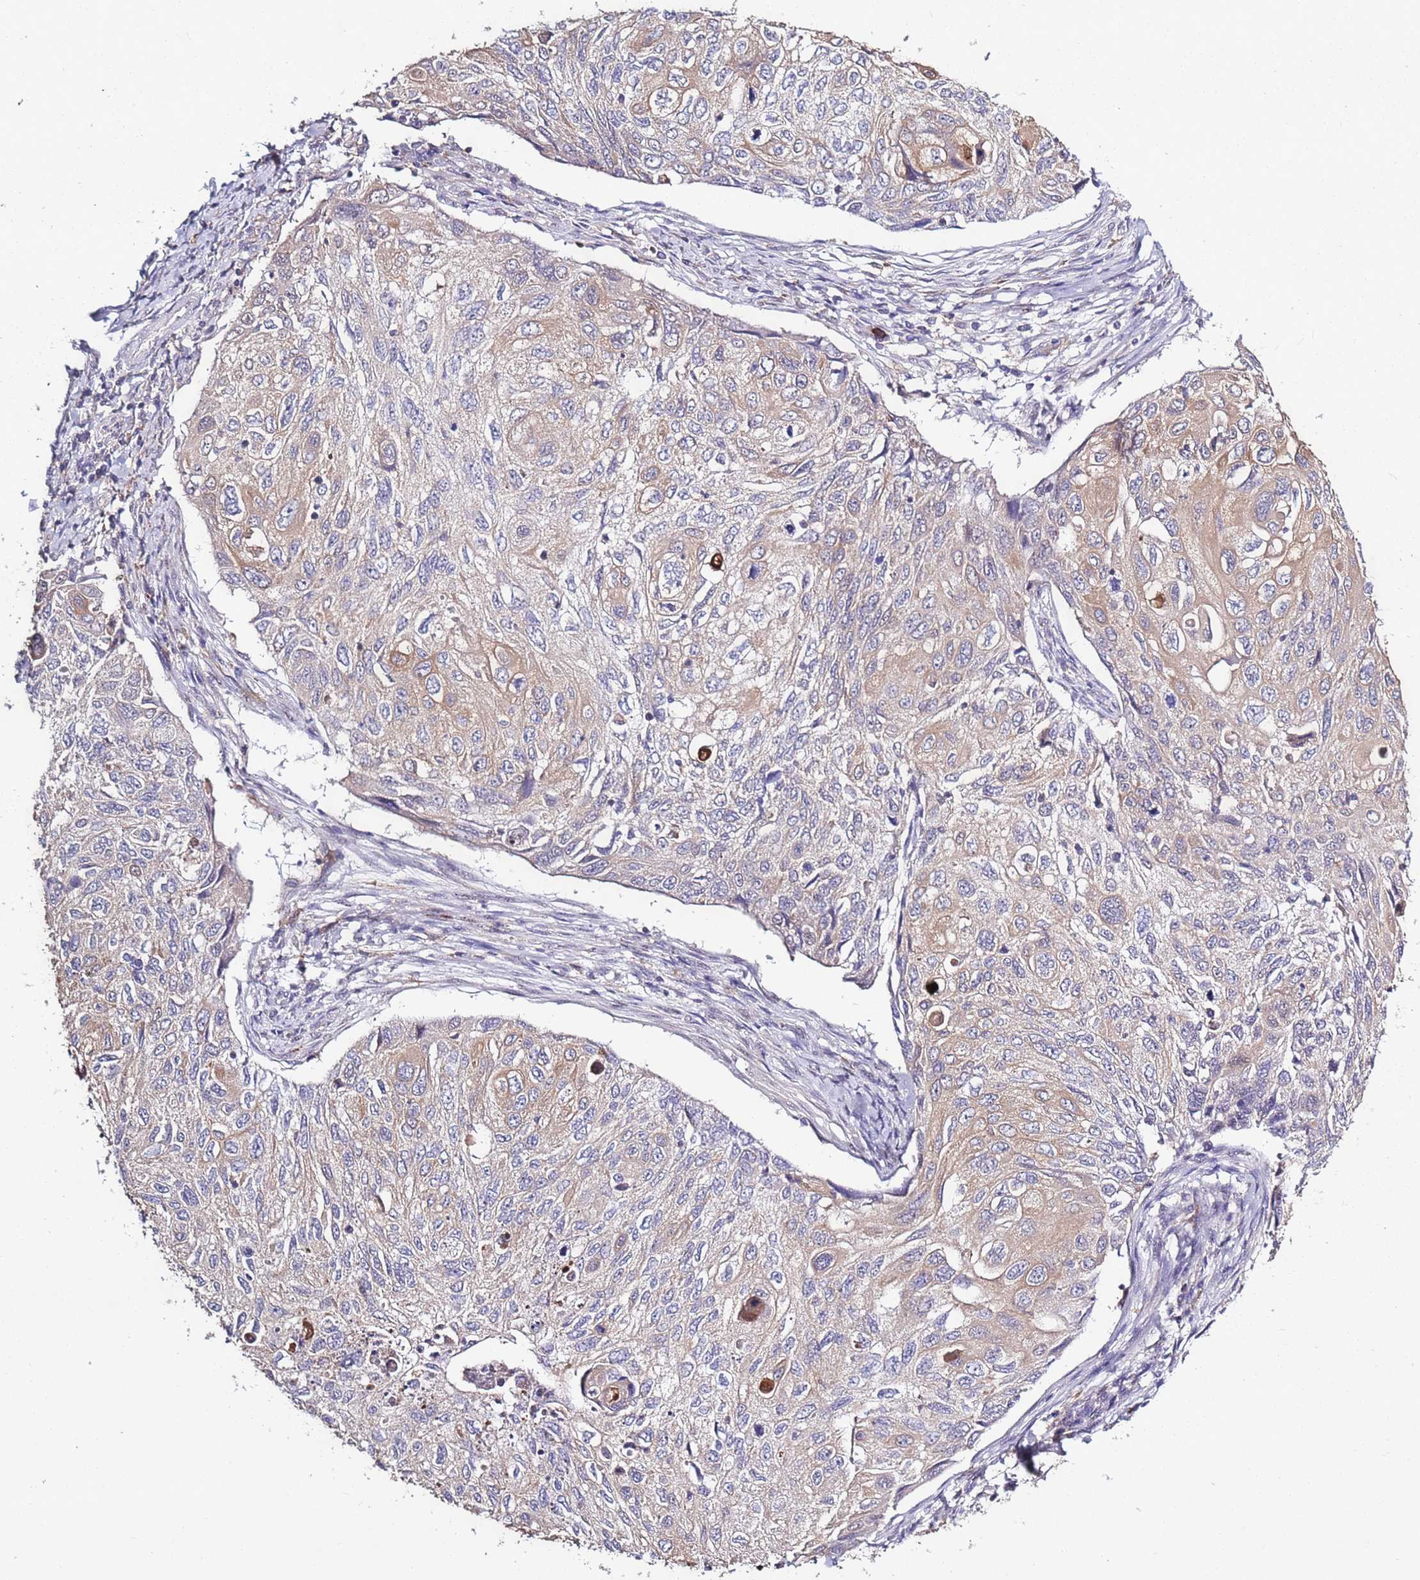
{"staining": {"intensity": "weak", "quantity": "25%-75%", "location": "cytoplasmic/membranous"}, "tissue": "cervical cancer", "cell_type": "Tumor cells", "image_type": "cancer", "snomed": [{"axis": "morphology", "description": "Squamous cell carcinoma, NOS"}, {"axis": "topography", "description": "Cervix"}], "caption": "Tumor cells show low levels of weak cytoplasmic/membranous expression in approximately 25%-75% of cells in human cervical cancer (squamous cell carcinoma).", "gene": "CAPN9", "patient": {"sex": "female", "age": 70}}